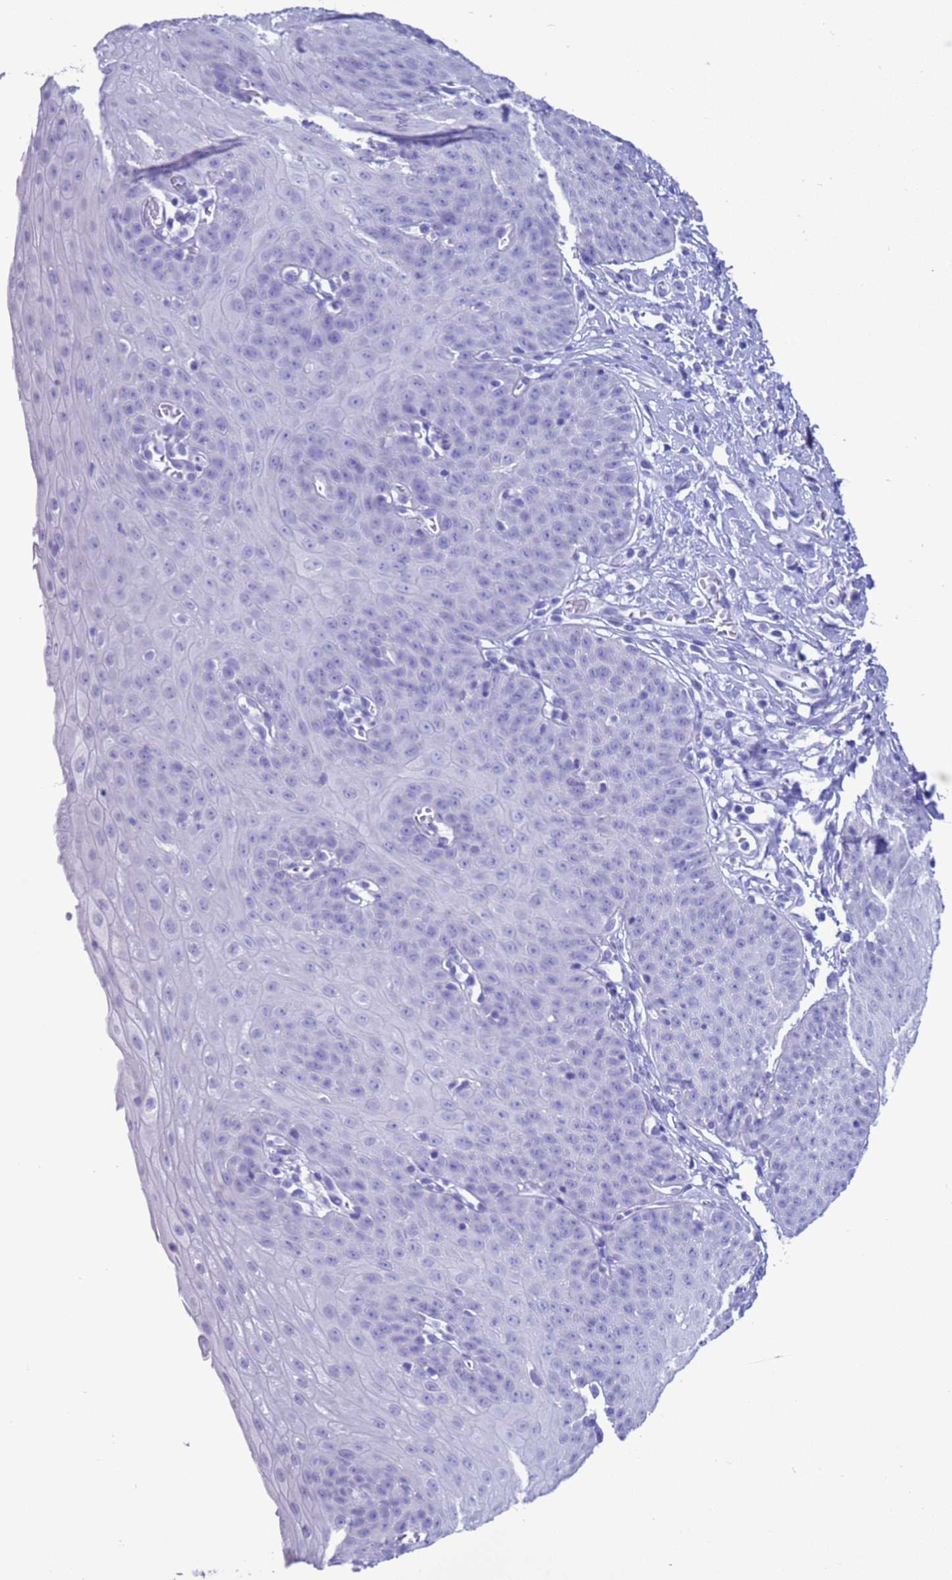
{"staining": {"intensity": "weak", "quantity": "<25%", "location": "cytoplasmic/membranous"}, "tissue": "esophagus", "cell_type": "Squamous epithelial cells", "image_type": "normal", "snomed": [{"axis": "morphology", "description": "Normal tissue, NOS"}, {"axis": "topography", "description": "Esophagus"}], "caption": "Immunohistochemistry photomicrograph of normal esophagus: human esophagus stained with DAB (3,3'-diaminobenzidine) displays no significant protein positivity in squamous epithelial cells.", "gene": "GSTM1", "patient": {"sex": "male", "age": 71}}